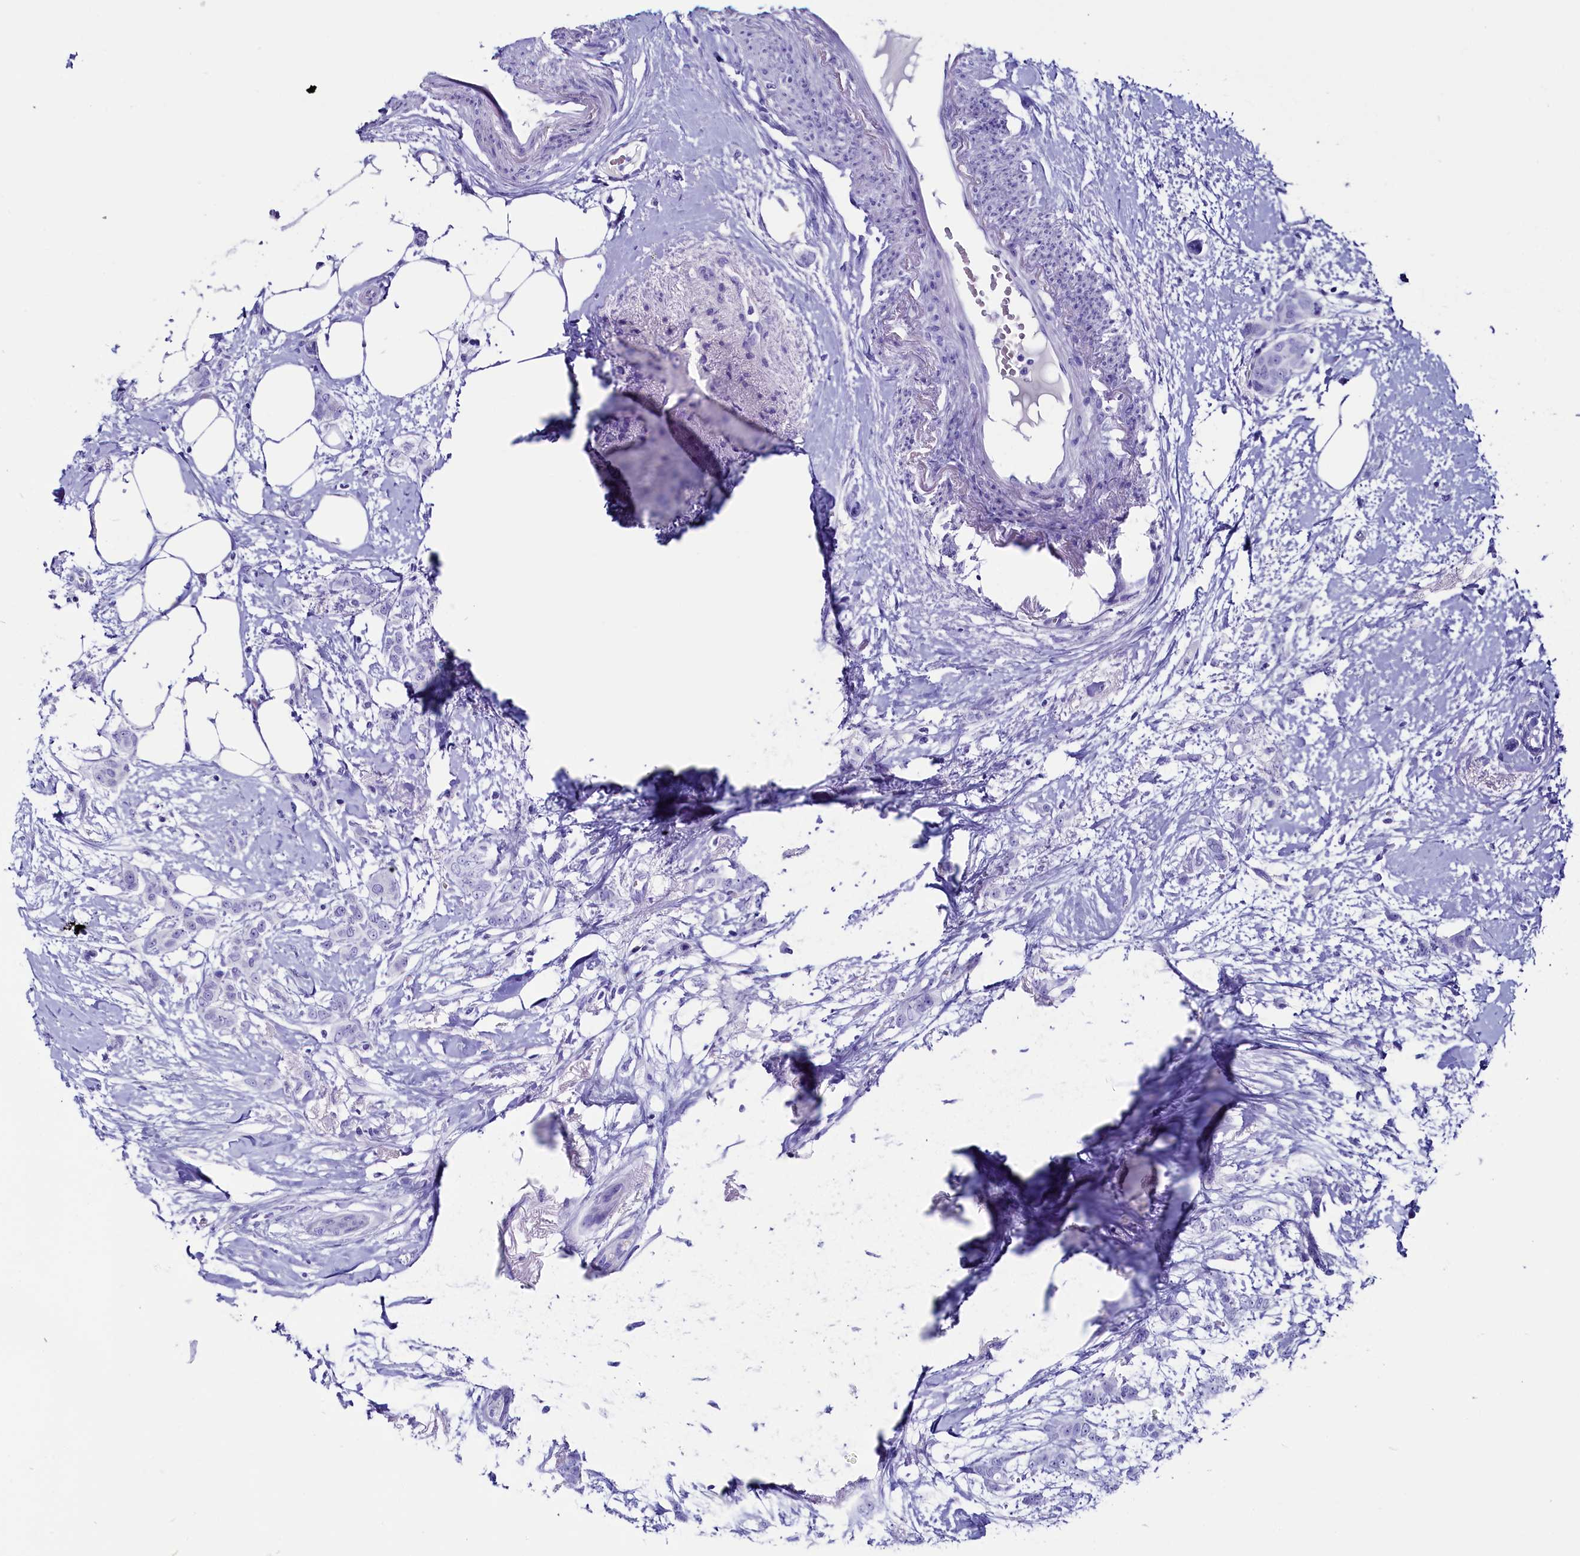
{"staining": {"intensity": "negative", "quantity": "none", "location": "none"}, "tissue": "breast cancer", "cell_type": "Tumor cells", "image_type": "cancer", "snomed": [{"axis": "morphology", "description": "Duct carcinoma"}, {"axis": "topography", "description": "Breast"}], "caption": "A micrograph of human breast cancer is negative for staining in tumor cells.", "gene": "ANKRD29", "patient": {"sex": "female", "age": 72}}